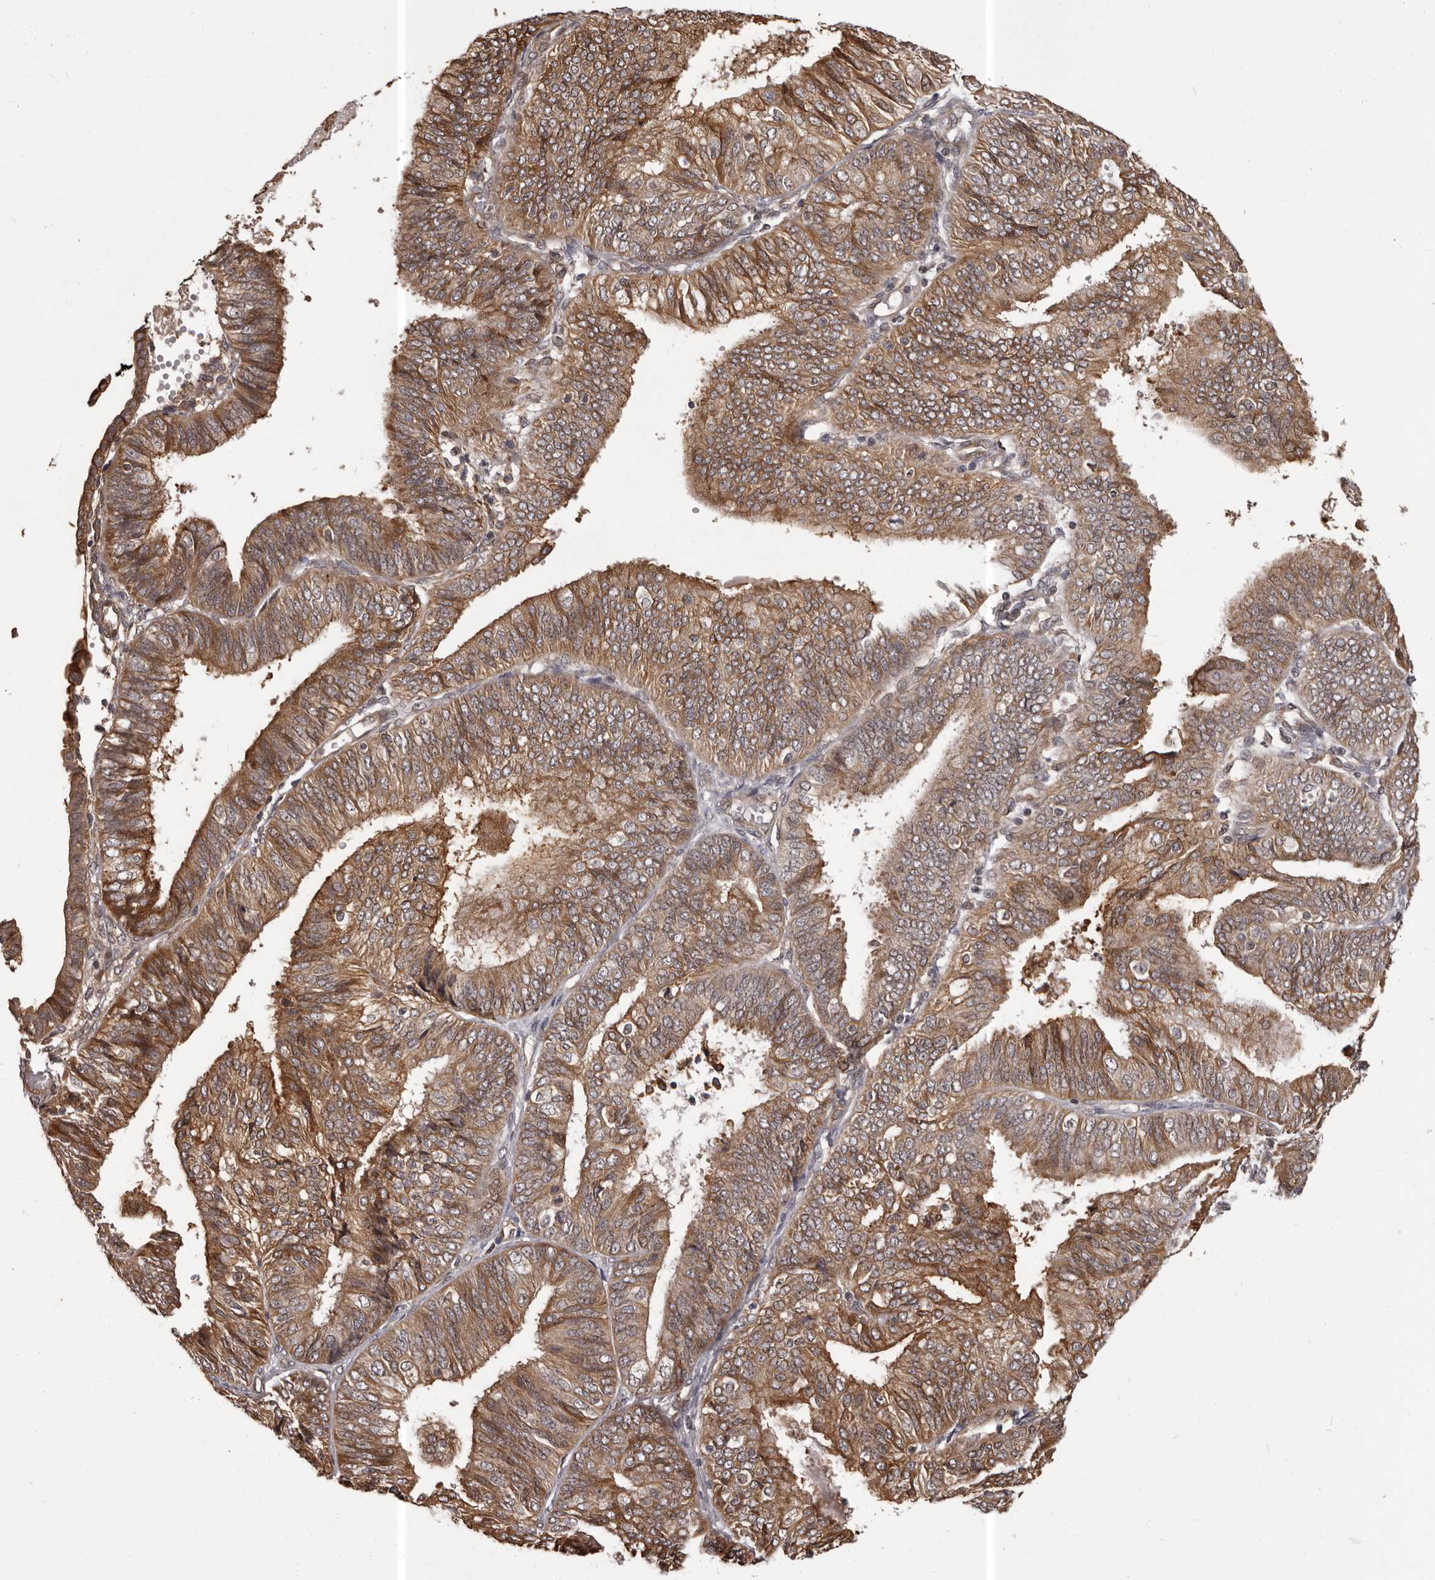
{"staining": {"intensity": "moderate", "quantity": ">75%", "location": "cytoplasmic/membranous"}, "tissue": "endometrial cancer", "cell_type": "Tumor cells", "image_type": "cancer", "snomed": [{"axis": "morphology", "description": "Adenocarcinoma, NOS"}, {"axis": "topography", "description": "Endometrium"}], "caption": "A high-resolution photomicrograph shows immunohistochemistry staining of adenocarcinoma (endometrial), which exhibits moderate cytoplasmic/membranous staining in approximately >75% of tumor cells.", "gene": "SLITRK6", "patient": {"sex": "female", "age": 58}}